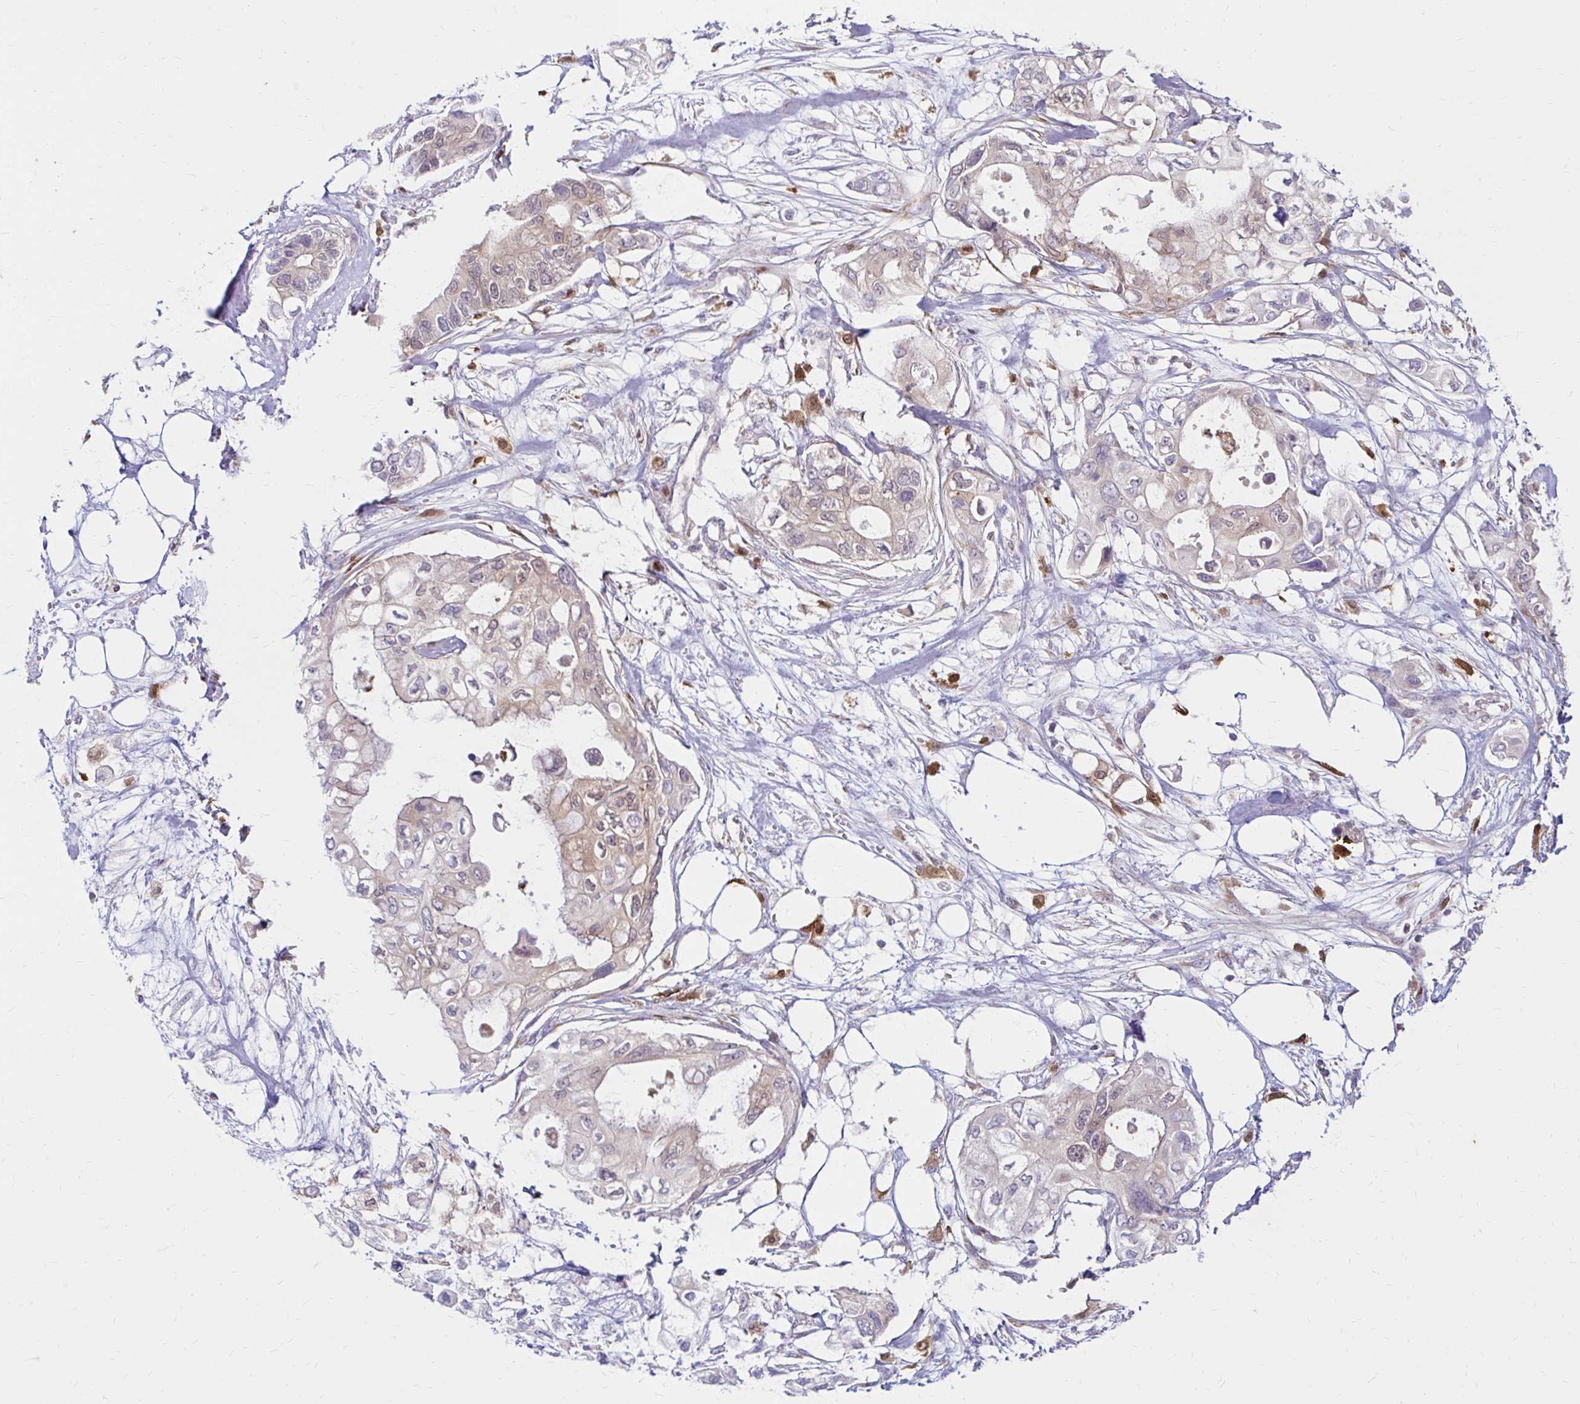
{"staining": {"intensity": "weak", "quantity": "<25%", "location": "cytoplasmic/membranous"}, "tissue": "pancreatic cancer", "cell_type": "Tumor cells", "image_type": "cancer", "snomed": [{"axis": "morphology", "description": "Adenocarcinoma, NOS"}, {"axis": "topography", "description": "Pancreas"}], "caption": "A high-resolution photomicrograph shows immunohistochemistry staining of pancreatic adenocarcinoma, which reveals no significant positivity in tumor cells.", "gene": "PYCARD", "patient": {"sex": "female", "age": 63}}